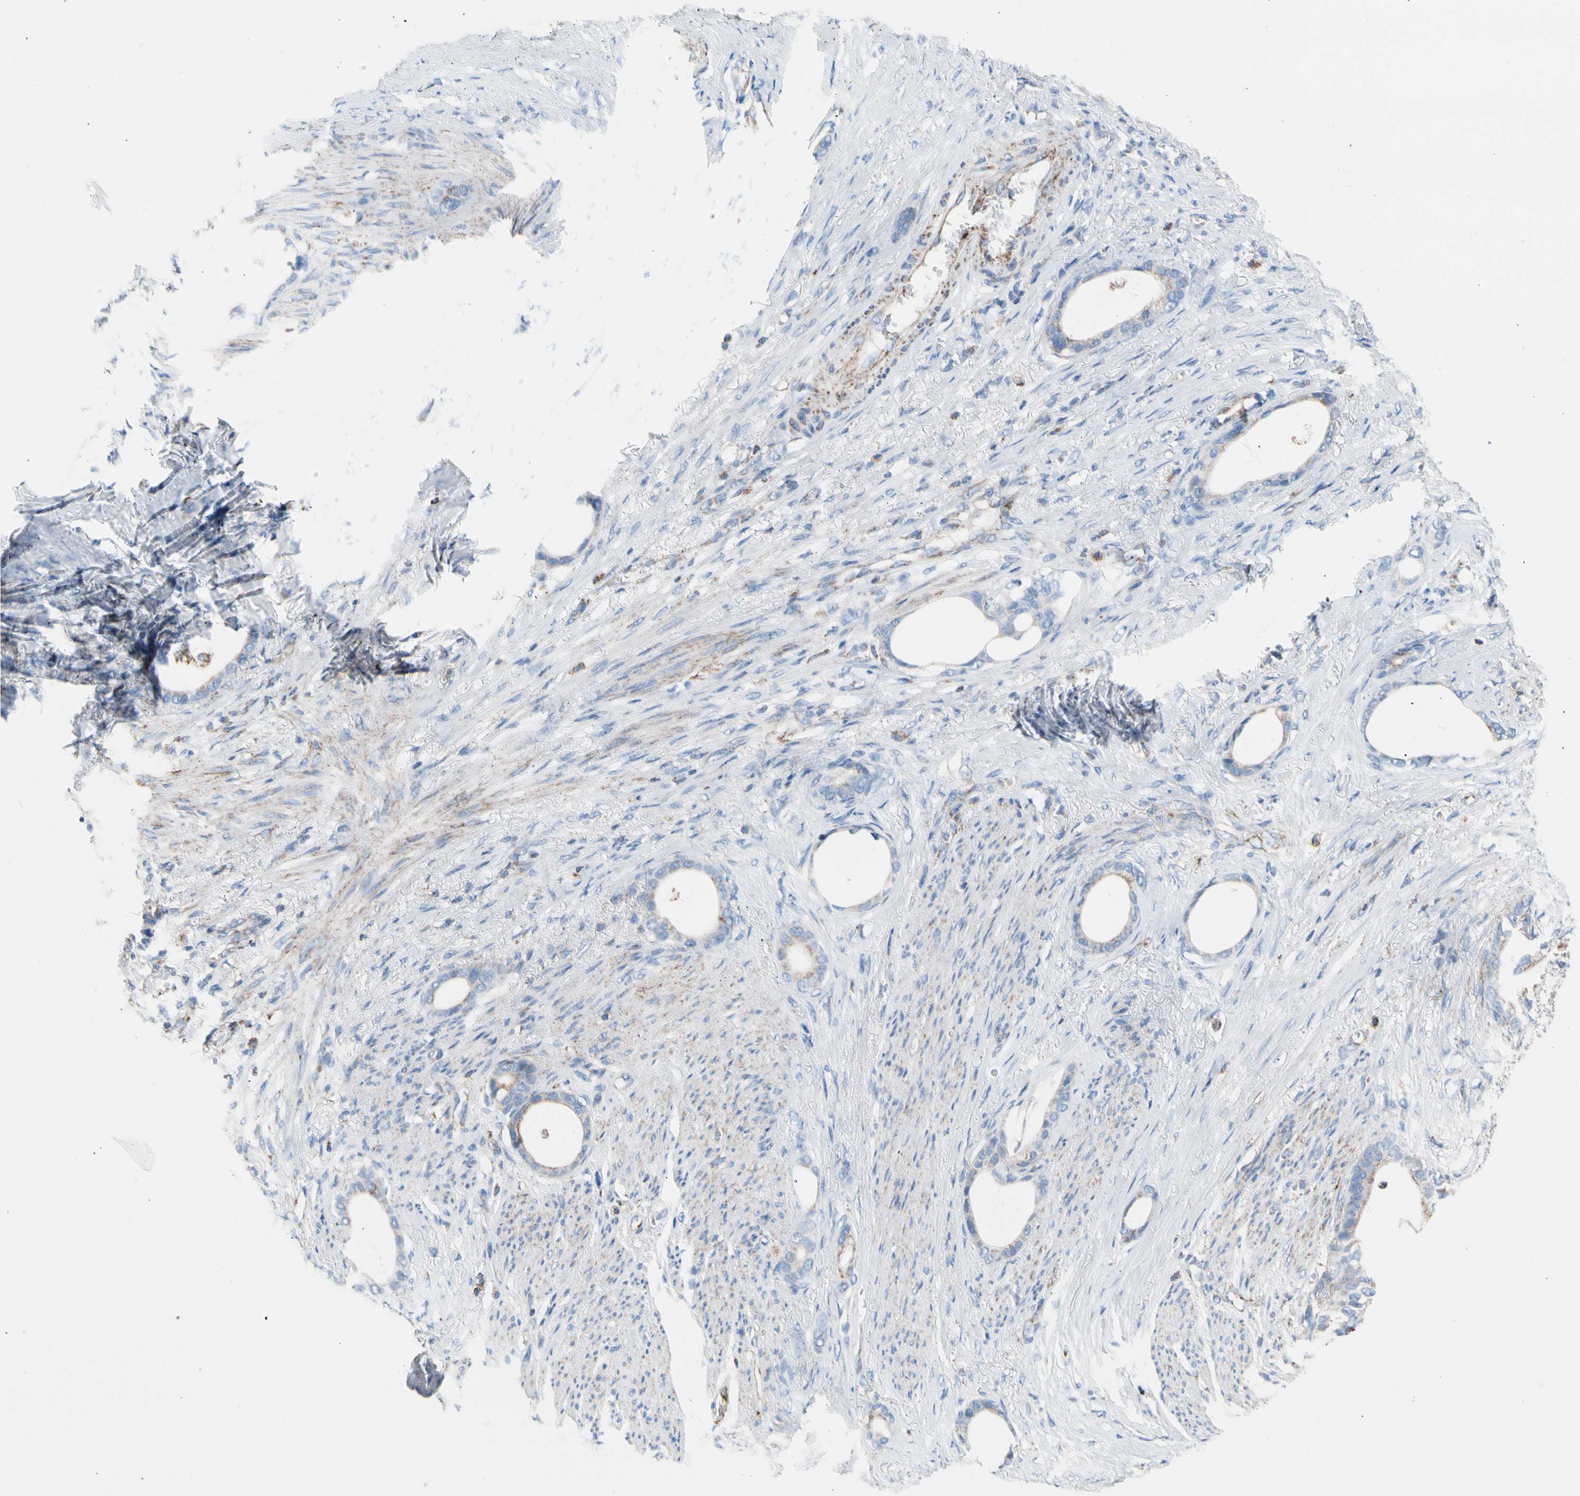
{"staining": {"intensity": "weak", "quantity": "<25%", "location": "cytoplasmic/membranous"}, "tissue": "stomach cancer", "cell_type": "Tumor cells", "image_type": "cancer", "snomed": [{"axis": "morphology", "description": "Adenocarcinoma, NOS"}, {"axis": "topography", "description": "Stomach"}], "caption": "The IHC histopathology image has no significant expression in tumor cells of stomach cancer tissue.", "gene": "HK1", "patient": {"sex": "female", "age": 75}}